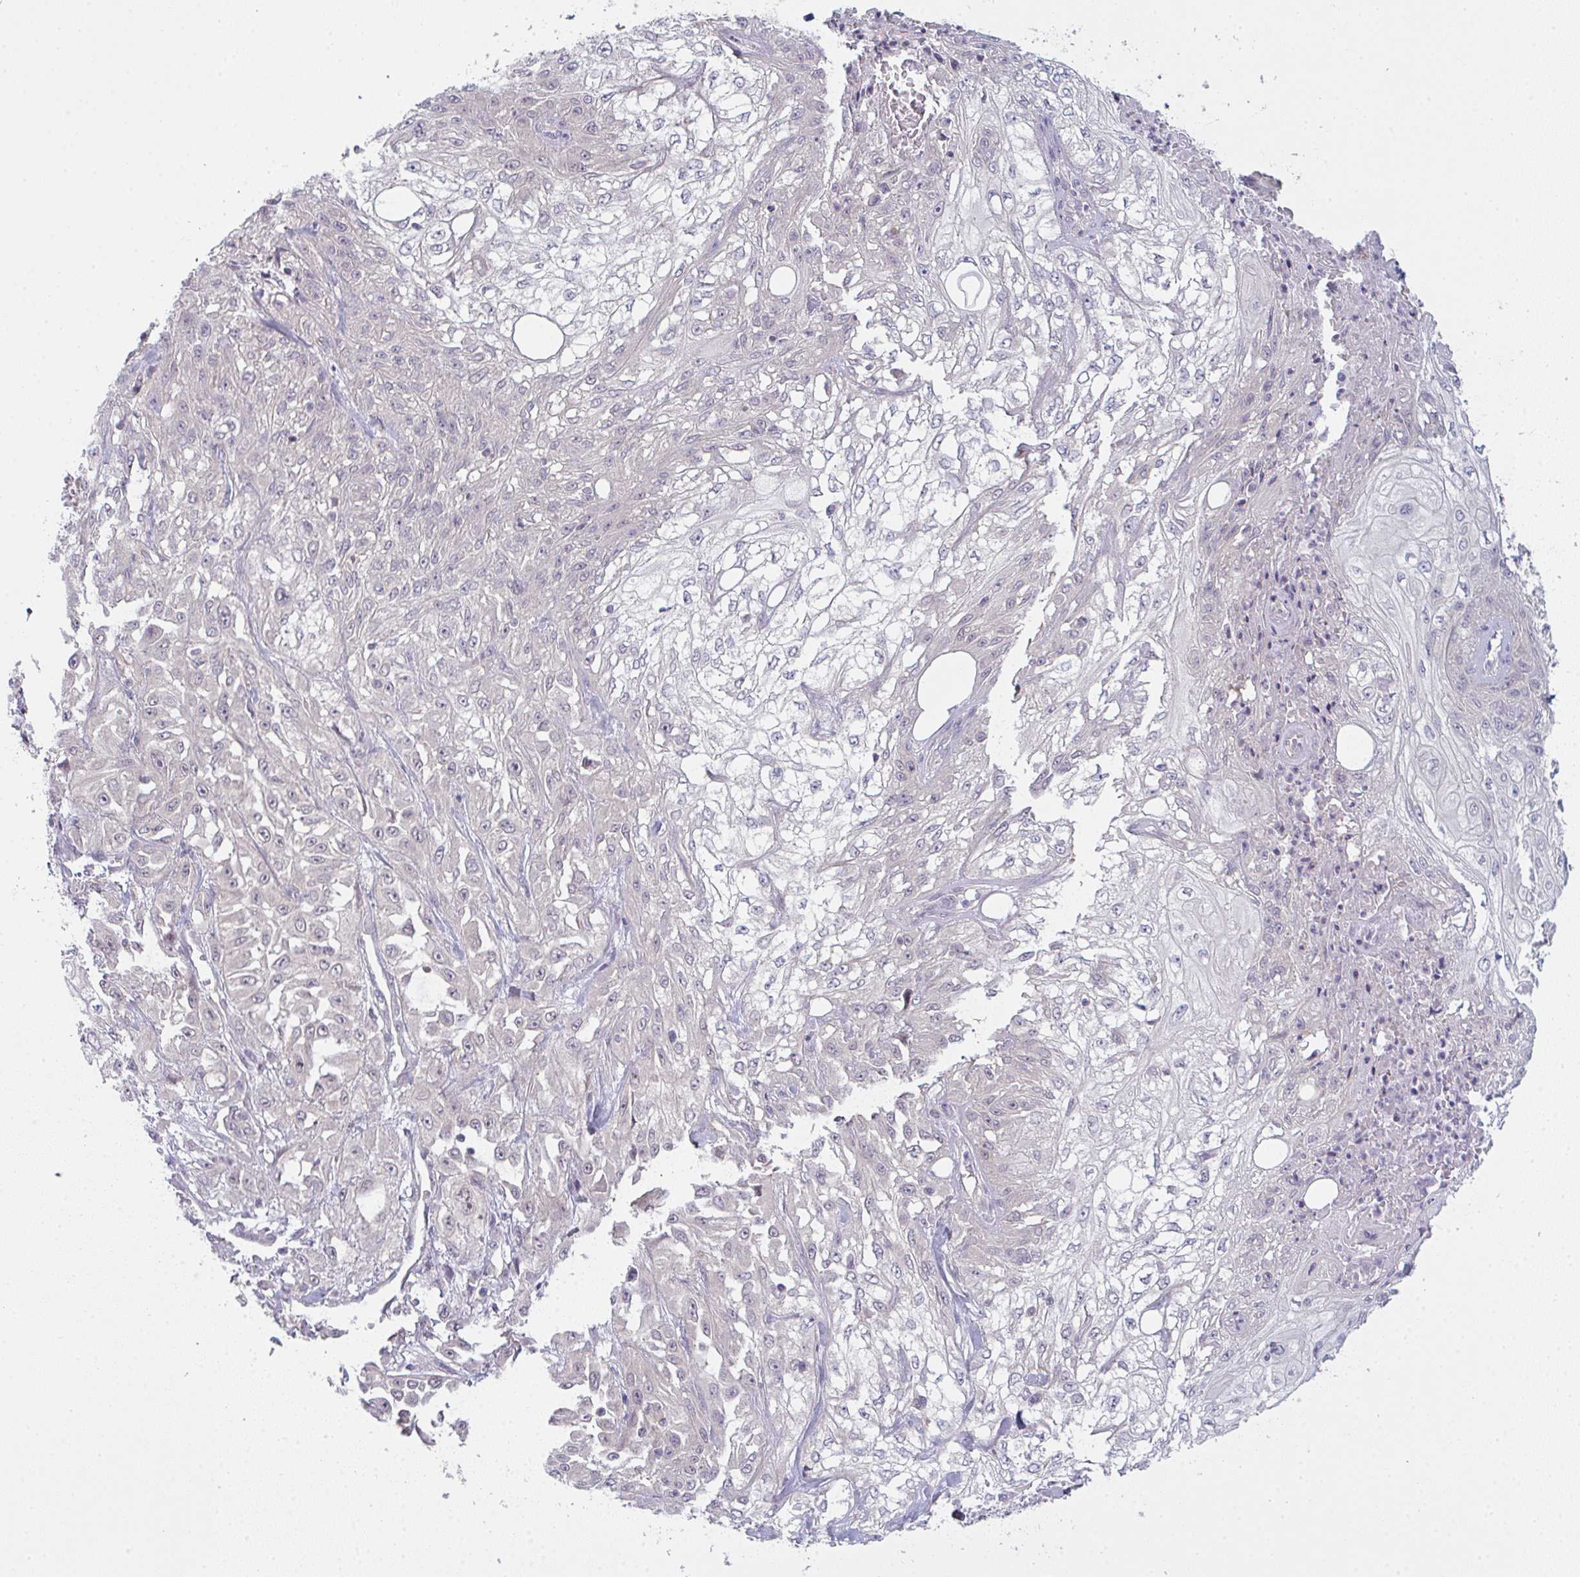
{"staining": {"intensity": "negative", "quantity": "none", "location": "none"}, "tissue": "skin cancer", "cell_type": "Tumor cells", "image_type": "cancer", "snomed": [{"axis": "morphology", "description": "Squamous cell carcinoma, NOS"}, {"axis": "morphology", "description": "Squamous cell carcinoma, metastatic, NOS"}, {"axis": "topography", "description": "Skin"}, {"axis": "topography", "description": "Lymph node"}], "caption": "The immunohistochemistry photomicrograph has no significant staining in tumor cells of skin squamous cell carcinoma tissue.", "gene": "CSE1L", "patient": {"sex": "male", "age": 75}}